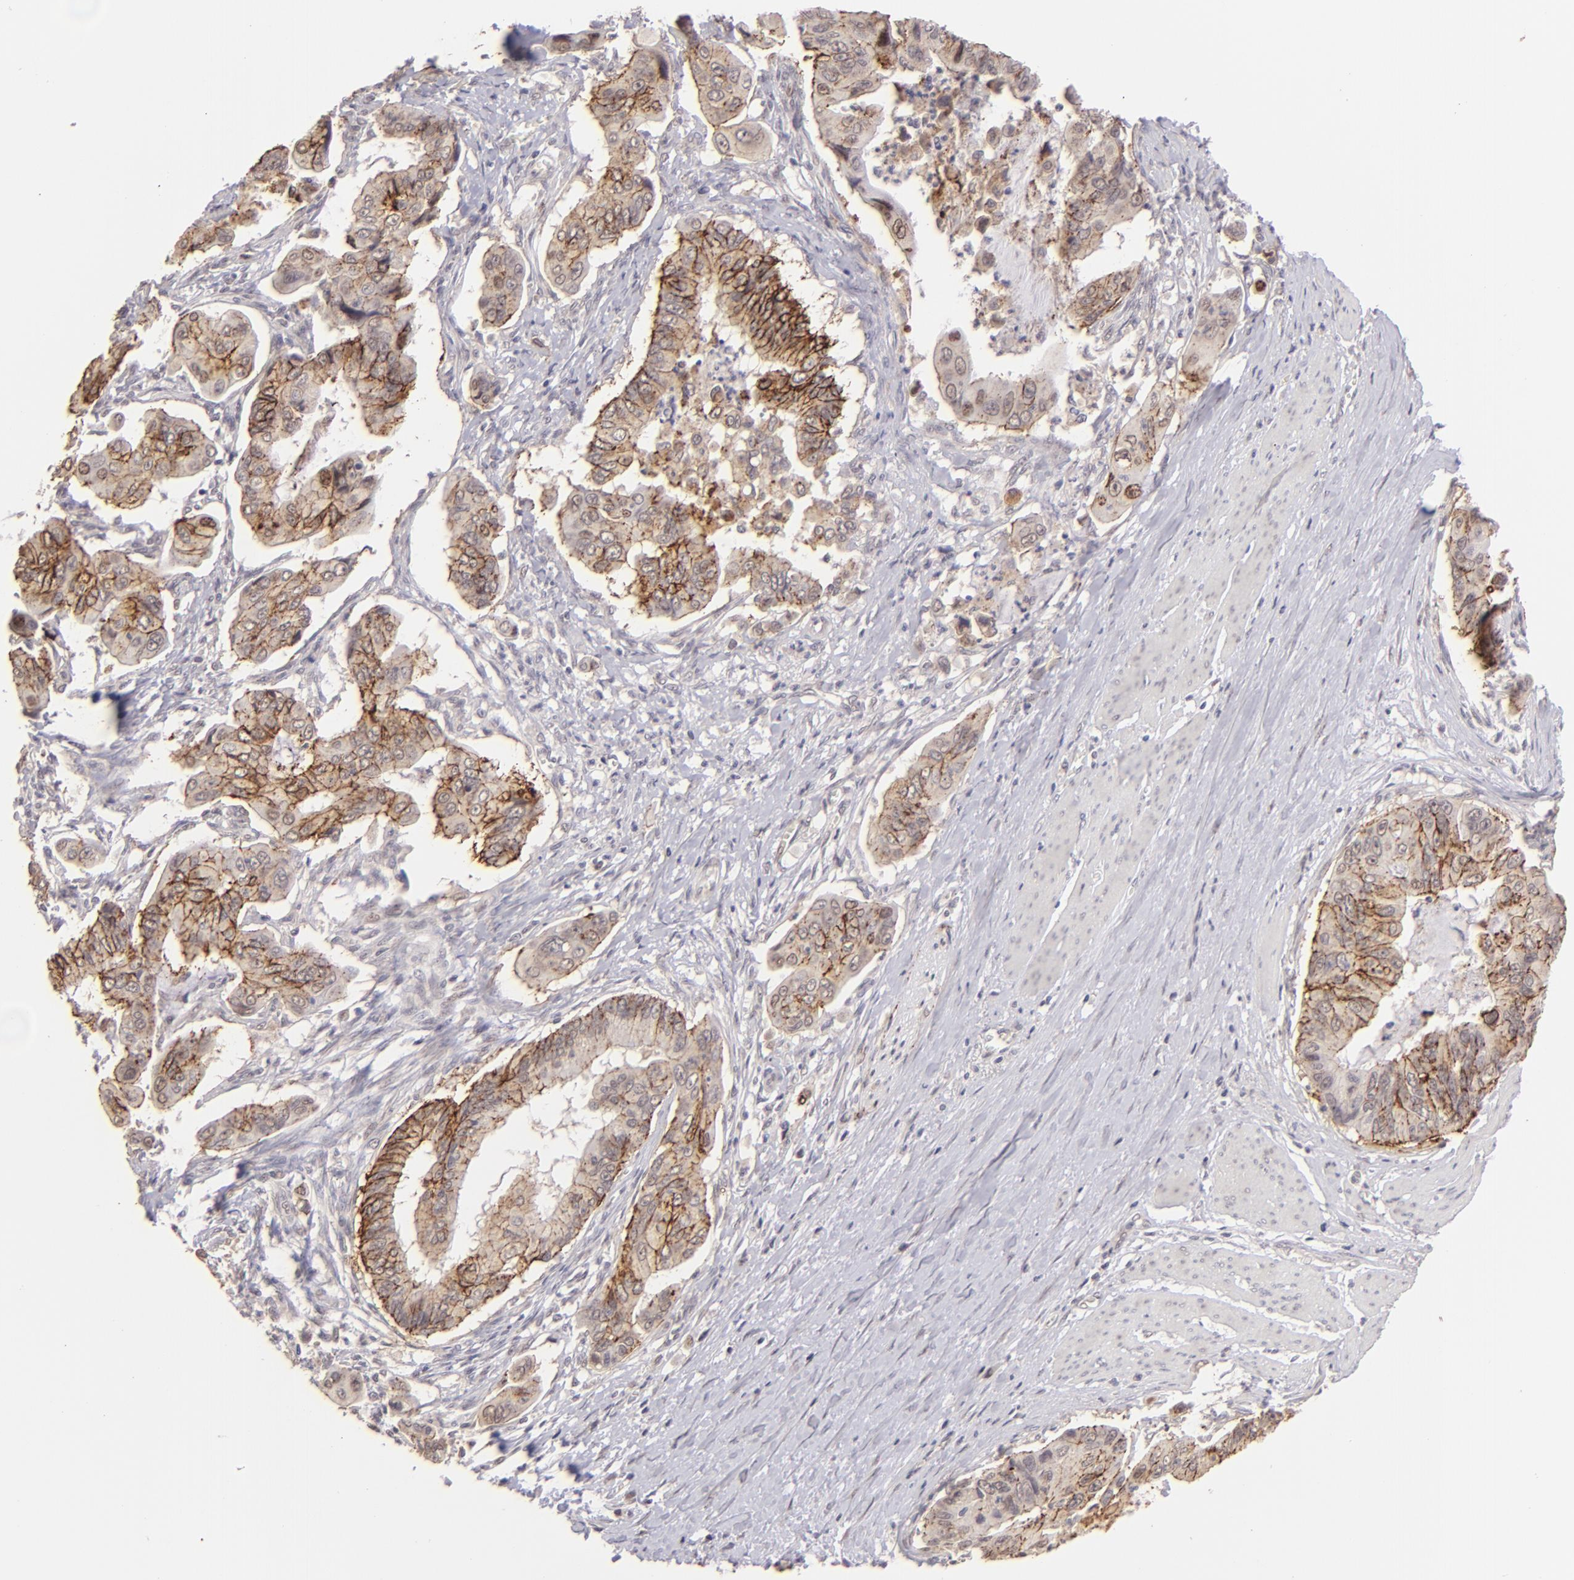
{"staining": {"intensity": "moderate", "quantity": ">75%", "location": "cytoplasmic/membranous"}, "tissue": "stomach cancer", "cell_type": "Tumor cells", "image_type": "cancer", "snomed": [{"axis": "morphology", "description": "Adenocarcinoma, NOS"}, {"axis": "topography", "description": "Stomach, upper"}], "caption": "Tumor cells display medium levels of moderate cytoplasmic/membranous expression in about >75% of cells in stomach cancer (adenocarcinoma).", "gene": "CLDN1", "patient": {"sex": "male", "age": 80}}